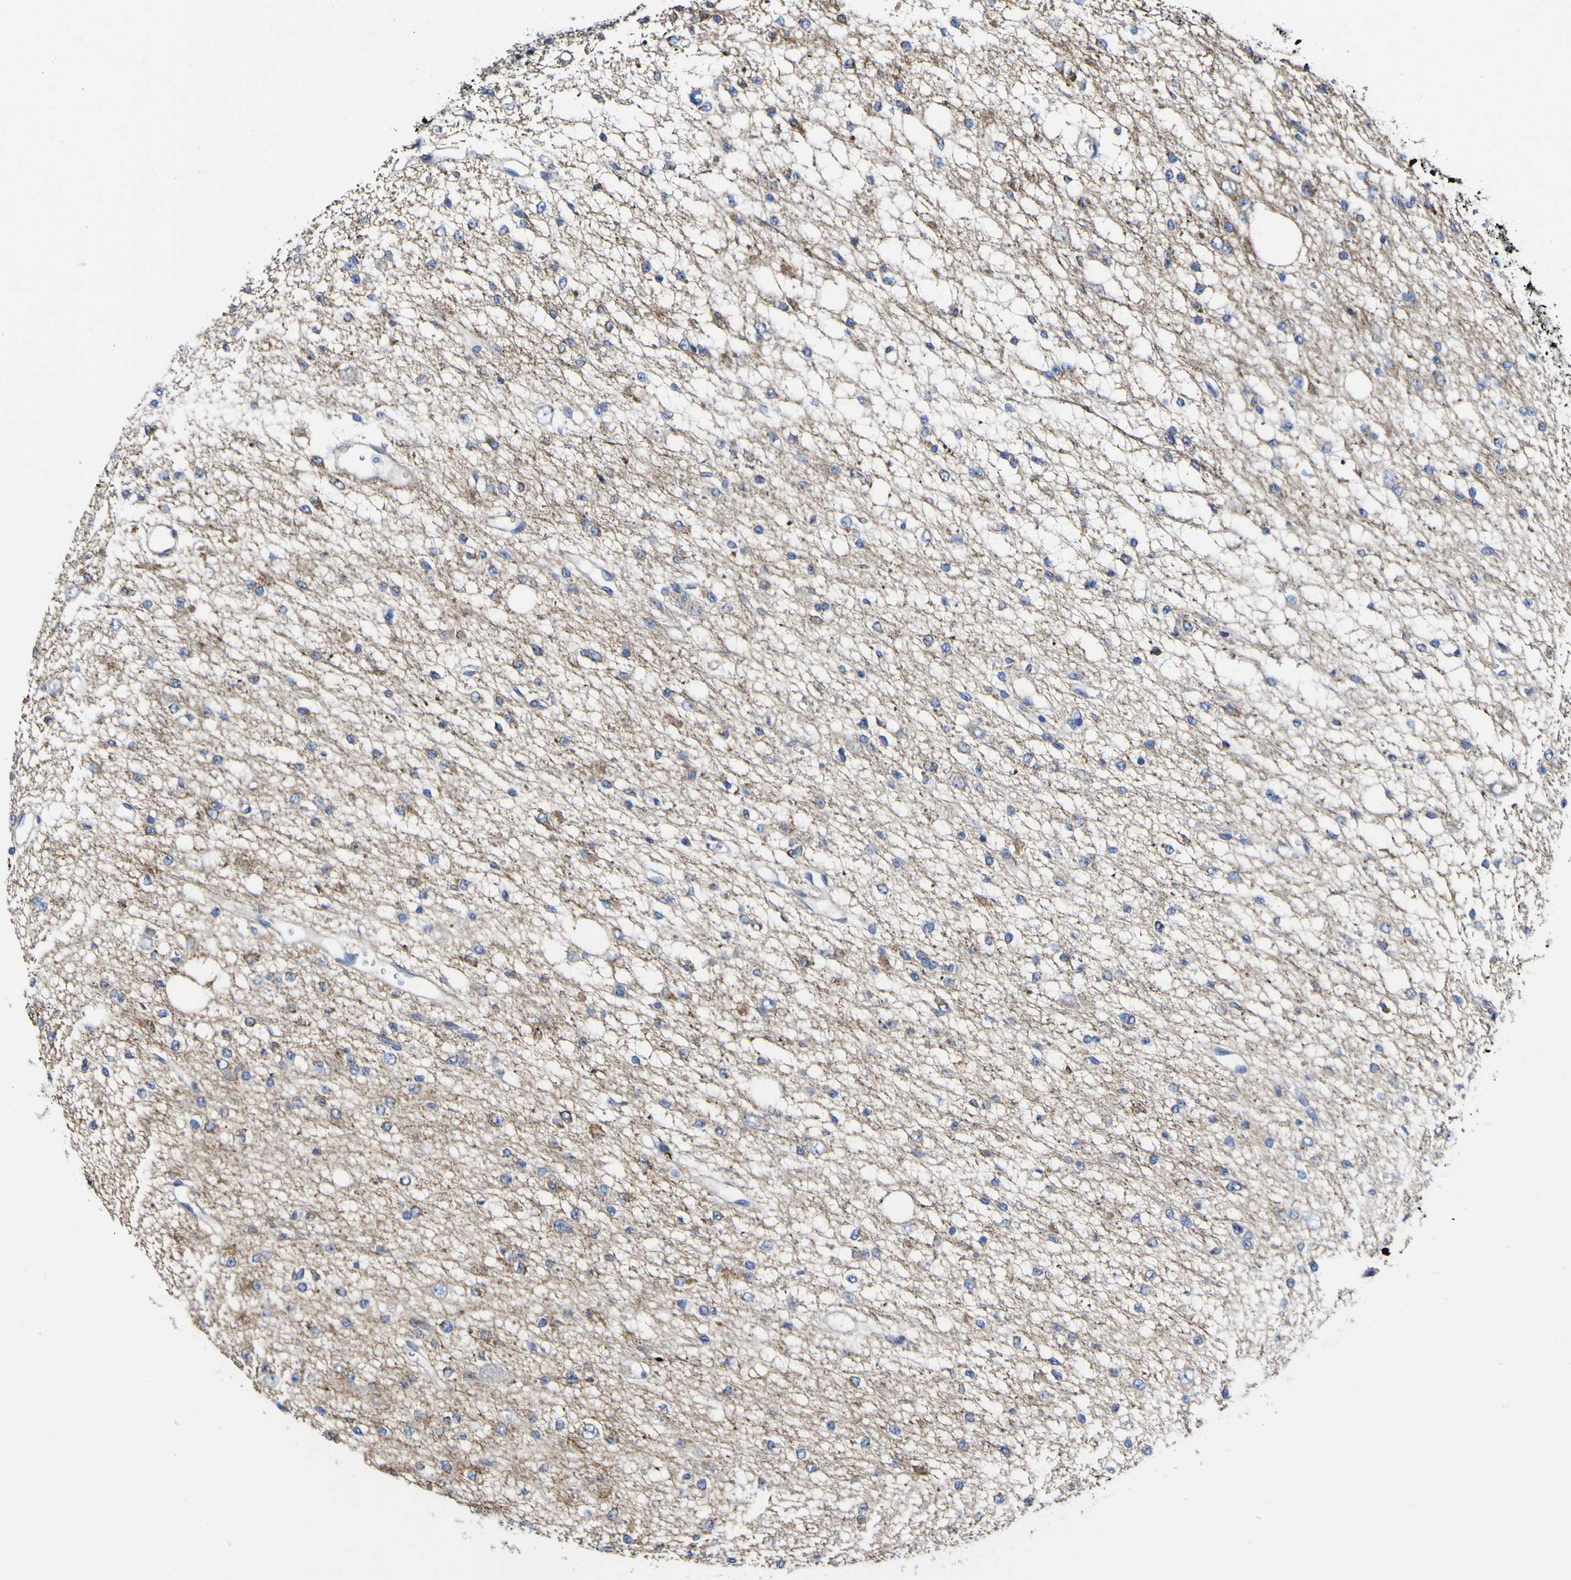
{"staining": {"intensity": "moderate", "quantity": "25%-75%", "location": "cytoplasmic/membranous"}, "tissue": "glioma", "cell_type": "Tumor cells", "image_type": "cancer", "snomed": [{"axis": "morphology", "description": "Glioma, malignant, Low grade"}, {"axis": "topography", "description": "Brain"}], "caption": "Immunohistochemical staining of human low-grade glioma (malignant) displays medium levels of moderate cytoplasmic/membranous protein positivity in about 25%-75% of tumor cells. (Stains: DAB (3,3'-diaminobenzidine) in brown, nuclei in blue, Microscopy: brightfield microscopy at high magnification).", "gene": "CCDC90B", "patient": {"sex": "male", "age": 38}}